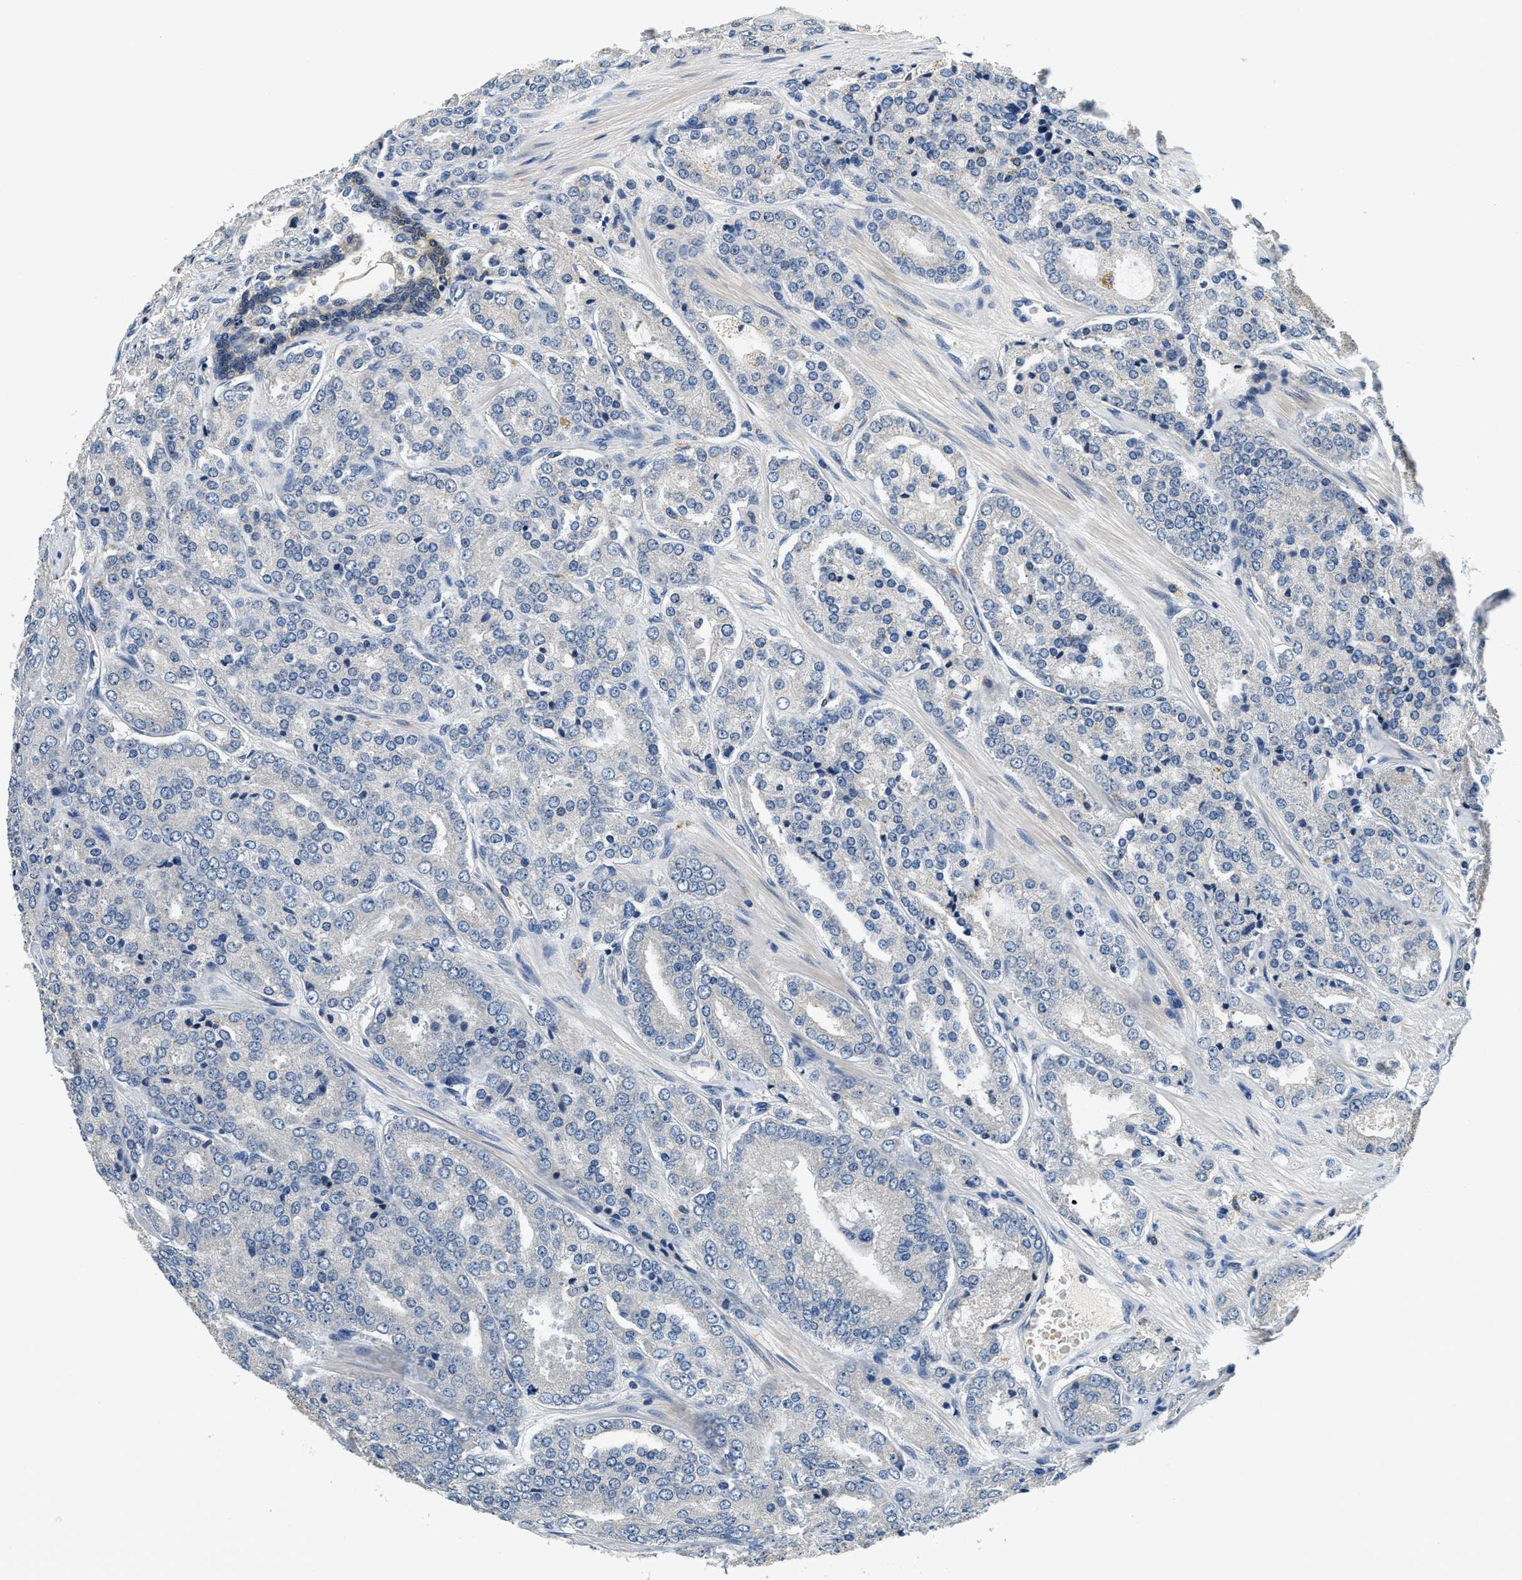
{"staining": {"intensity": "negative", "quantity": "none", "location": "none"}, "tissue": "prostate cancer", "cell_type": "Tumor cells", "image_type": "cancer", "snomed": [{"axis": "morphology", "description": "Adenocarcinoma, High grade"}, {"axis": "topography", "description": "Prostate"}], "caption": "IHC micrograph of prostate cancer (adenocarcinoma (high-grade)) stained for a protein (brown), which demonstrates no positivity in tumor cells.", "gene": "ALDH3A2", "patient": {"sex": "male", "age": 65}}